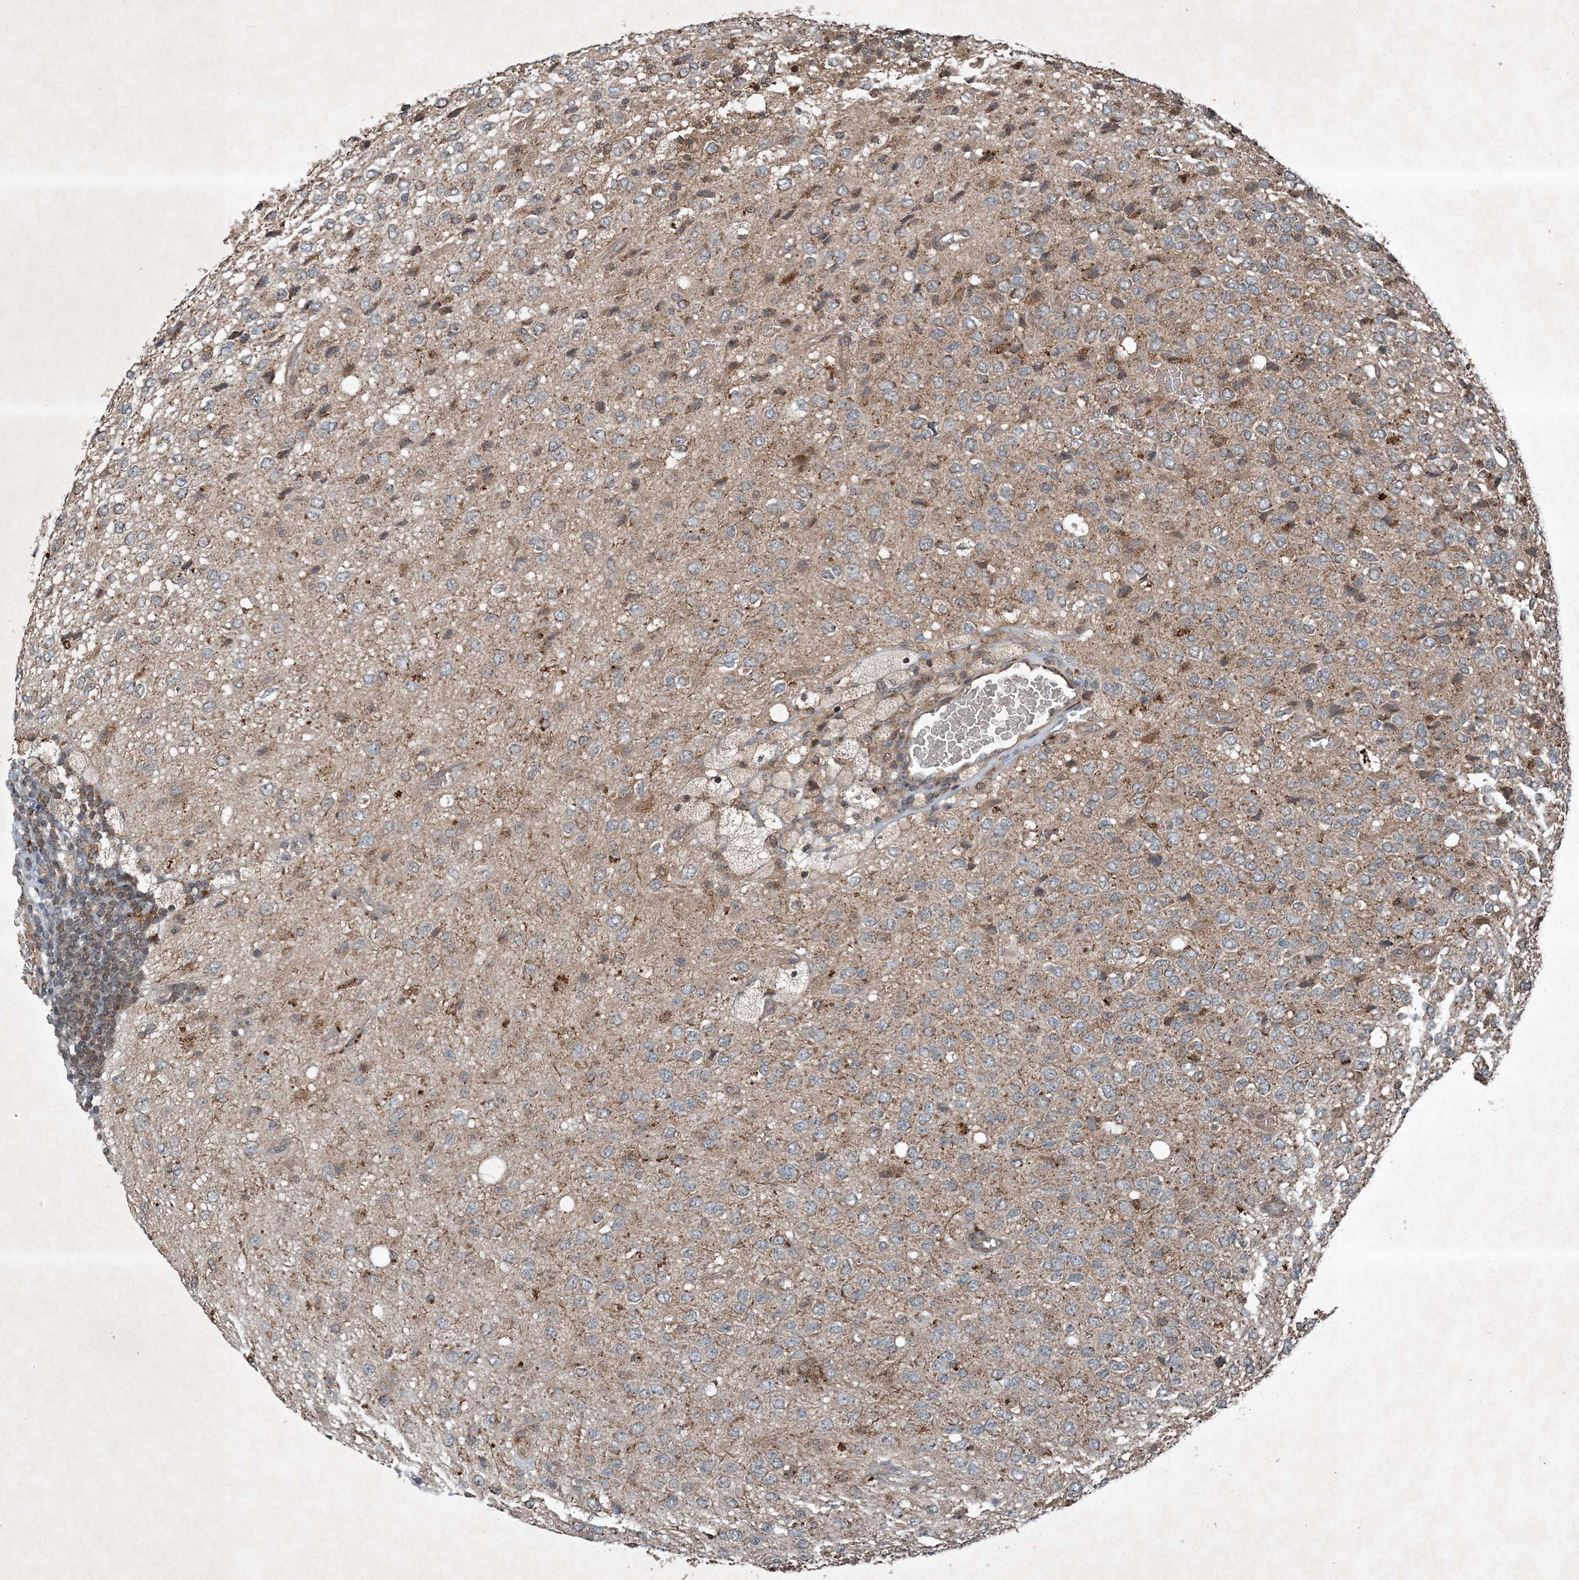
{"staining": {"intensity": "moderate", "quantity": "25%-75%", "location": "cytoplasmic/membranous"}, "tissue": "glioma", "cell_type": "Tumor cells", "image_type": "cancer", "snomed": [{"axis": "morphology", "description": "Glioma, malignant, High grade"}, {"axis": "topography", "description": "pancreas cauda"}], "caption": "IHC staining of malignant glioma (high-grade), which shows medium levels of moderate cytoplasmic/membranous staining in approximately 25%-75% of tumor cells indicating moderate cytoplasmic/membranous protein positivity. The staining was performed using DAB (brown) for protein detection and nuclei were counterstained in hematoxylin (blue).", "gene": "GNG5", "patient": {"sex": "male", "age": 60}}